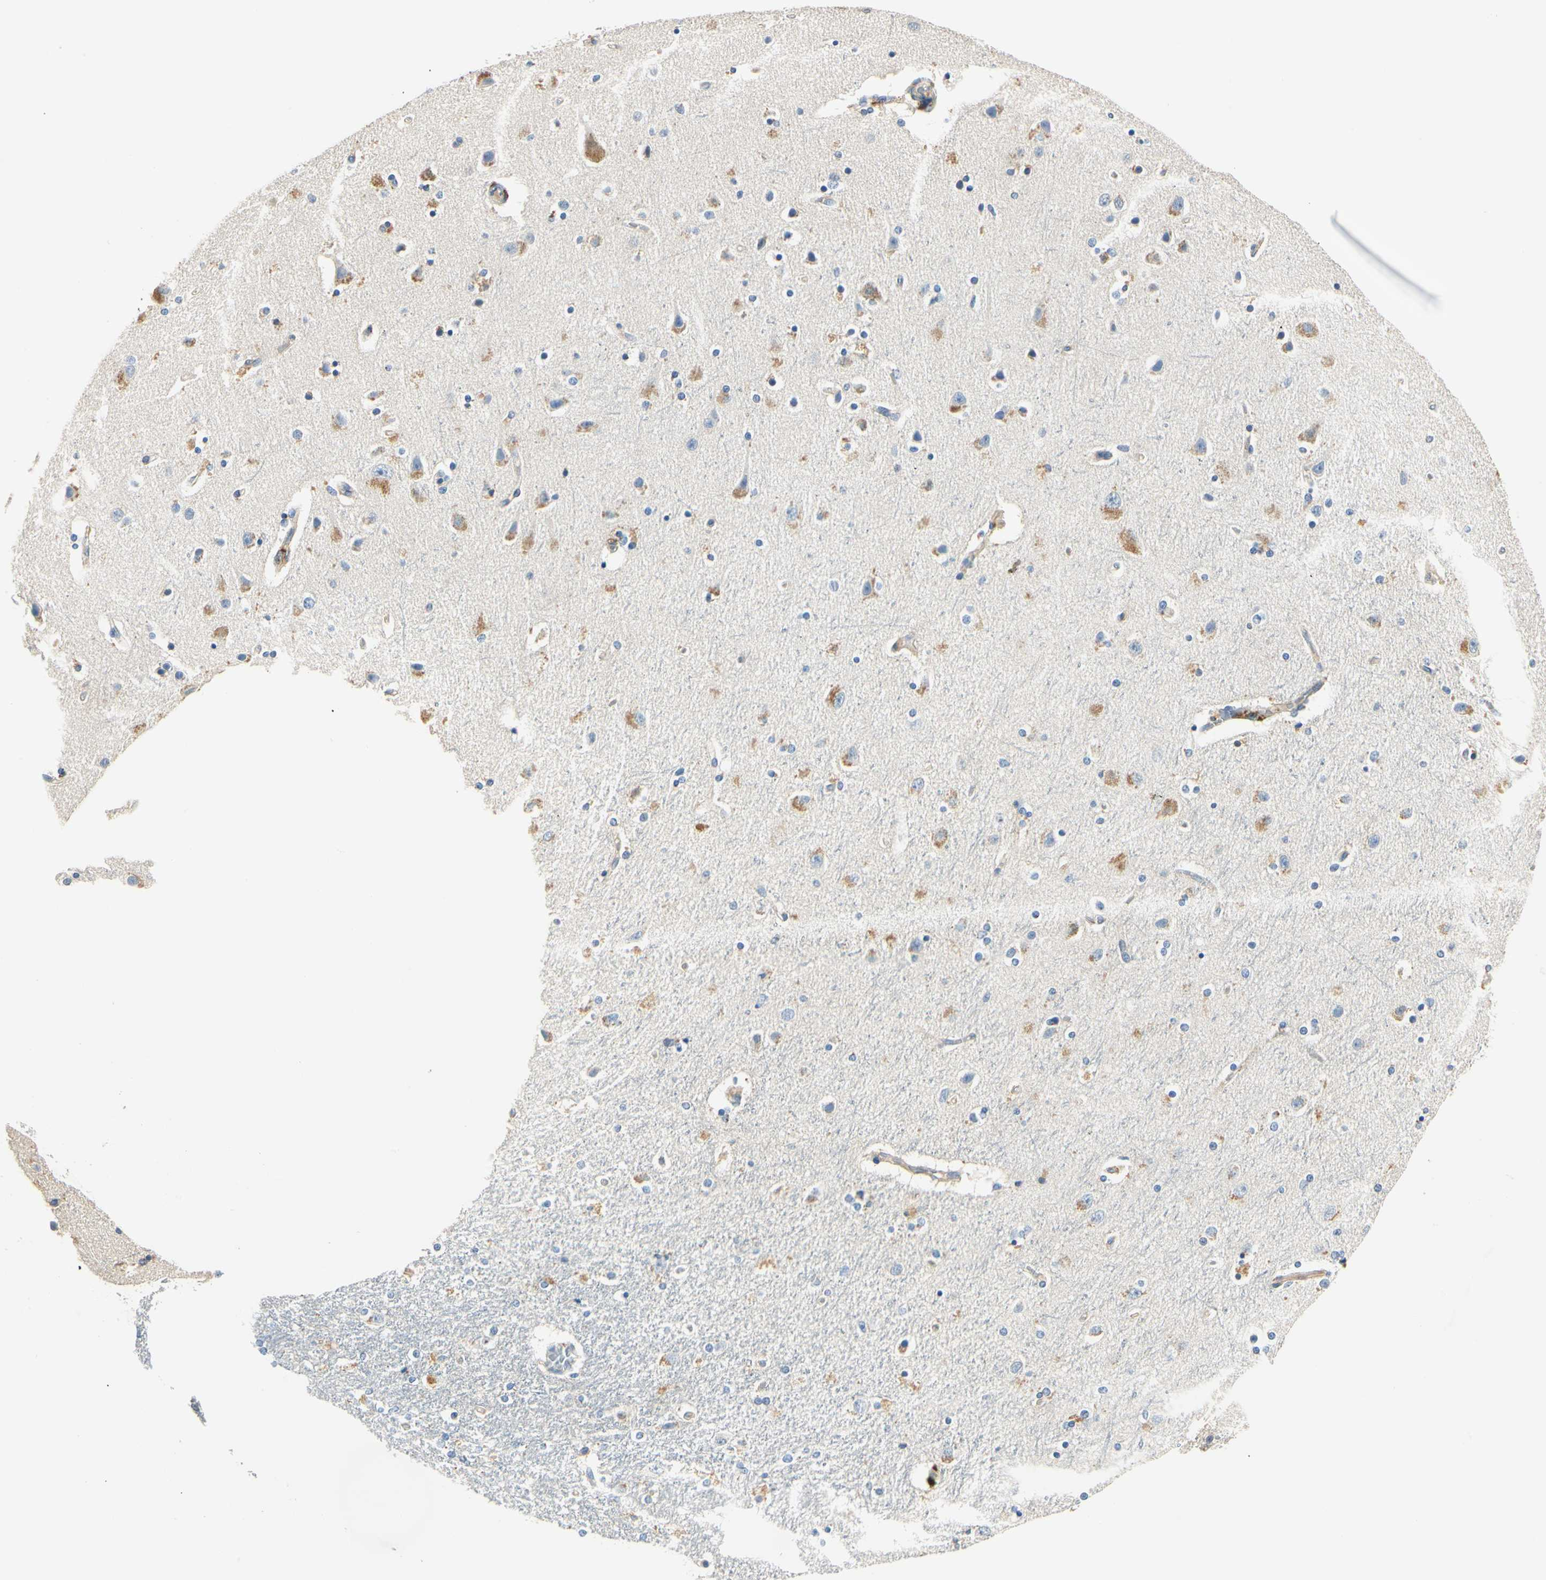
{"staining": {"intensity": "moderate", "quantity": "<25%", "location": "cytoplasmic/membranous"}, "tissue": "caudate", "cell_type": "Glial cells", "image_type": "normal", "snomed": [{"axis": "morphology", "description": "Normal tissue, NOS"}, {"axis": "topography", "description": "Lateral ventricle wall"}], "caption": "Moderate cytoplasmic/membranous staining for a protein is seen in approximately <25% of glial cells of unremarkable caudate using immunohistochemistry (IHC).", "gene": "TGFBR3", "patient": {"sex": "female", "age": 54}}